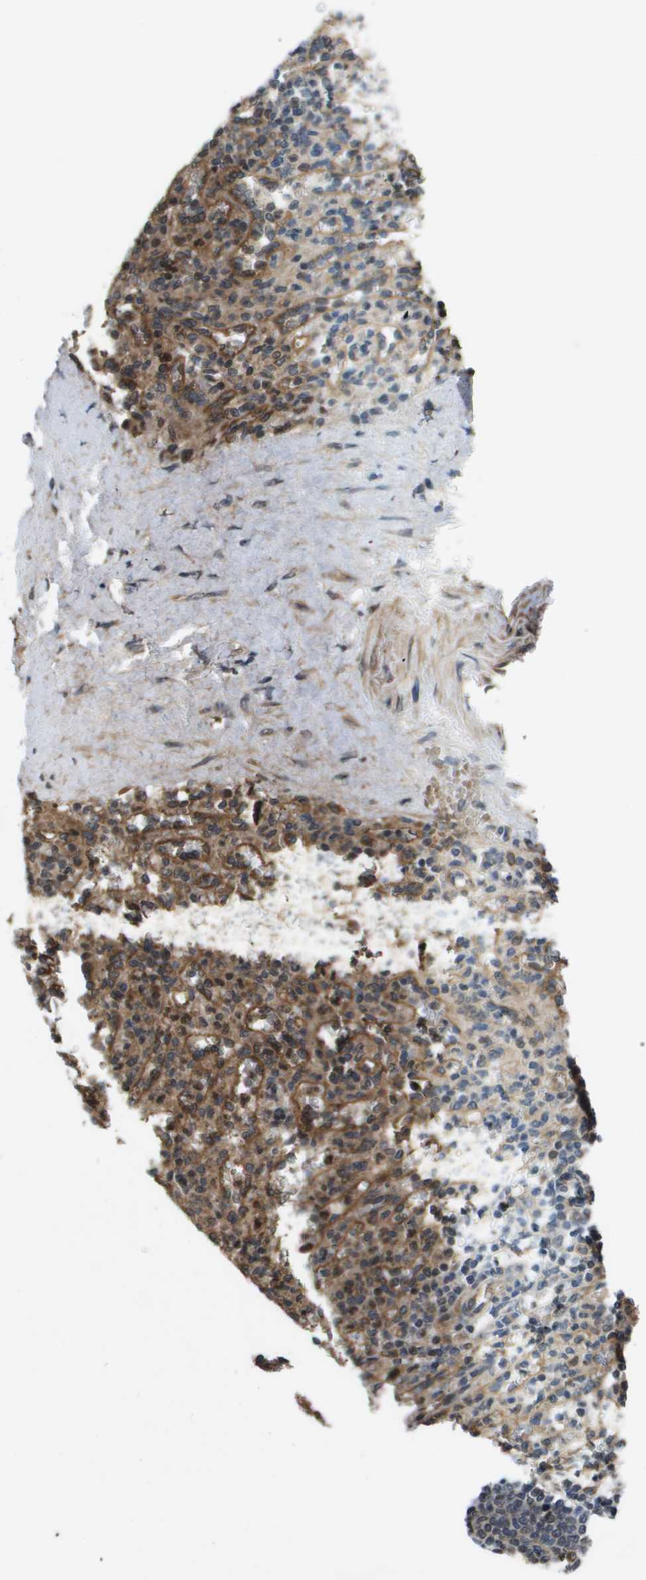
{"staining": {"intensity": "moderate", "quantity": ">75%", "location": "cytoplasmic/membranous,nuclear"}, "tissue": "spleen", "cell_type": "Cells in red pulp", "image_type": "normal", "snomed": [{"axis": "morphology", "description": "Normal tissue, NOS"}, {"axis": "topography", "description": "Spleen"}], "caption": "The immunohistochemical stain labels moderate cytoplasmic/membranous,nuclear staining in cells in red pulp of normal spleen.", "gene": "SPTLC1", "patient": {"sex": "male", "age": 36}}